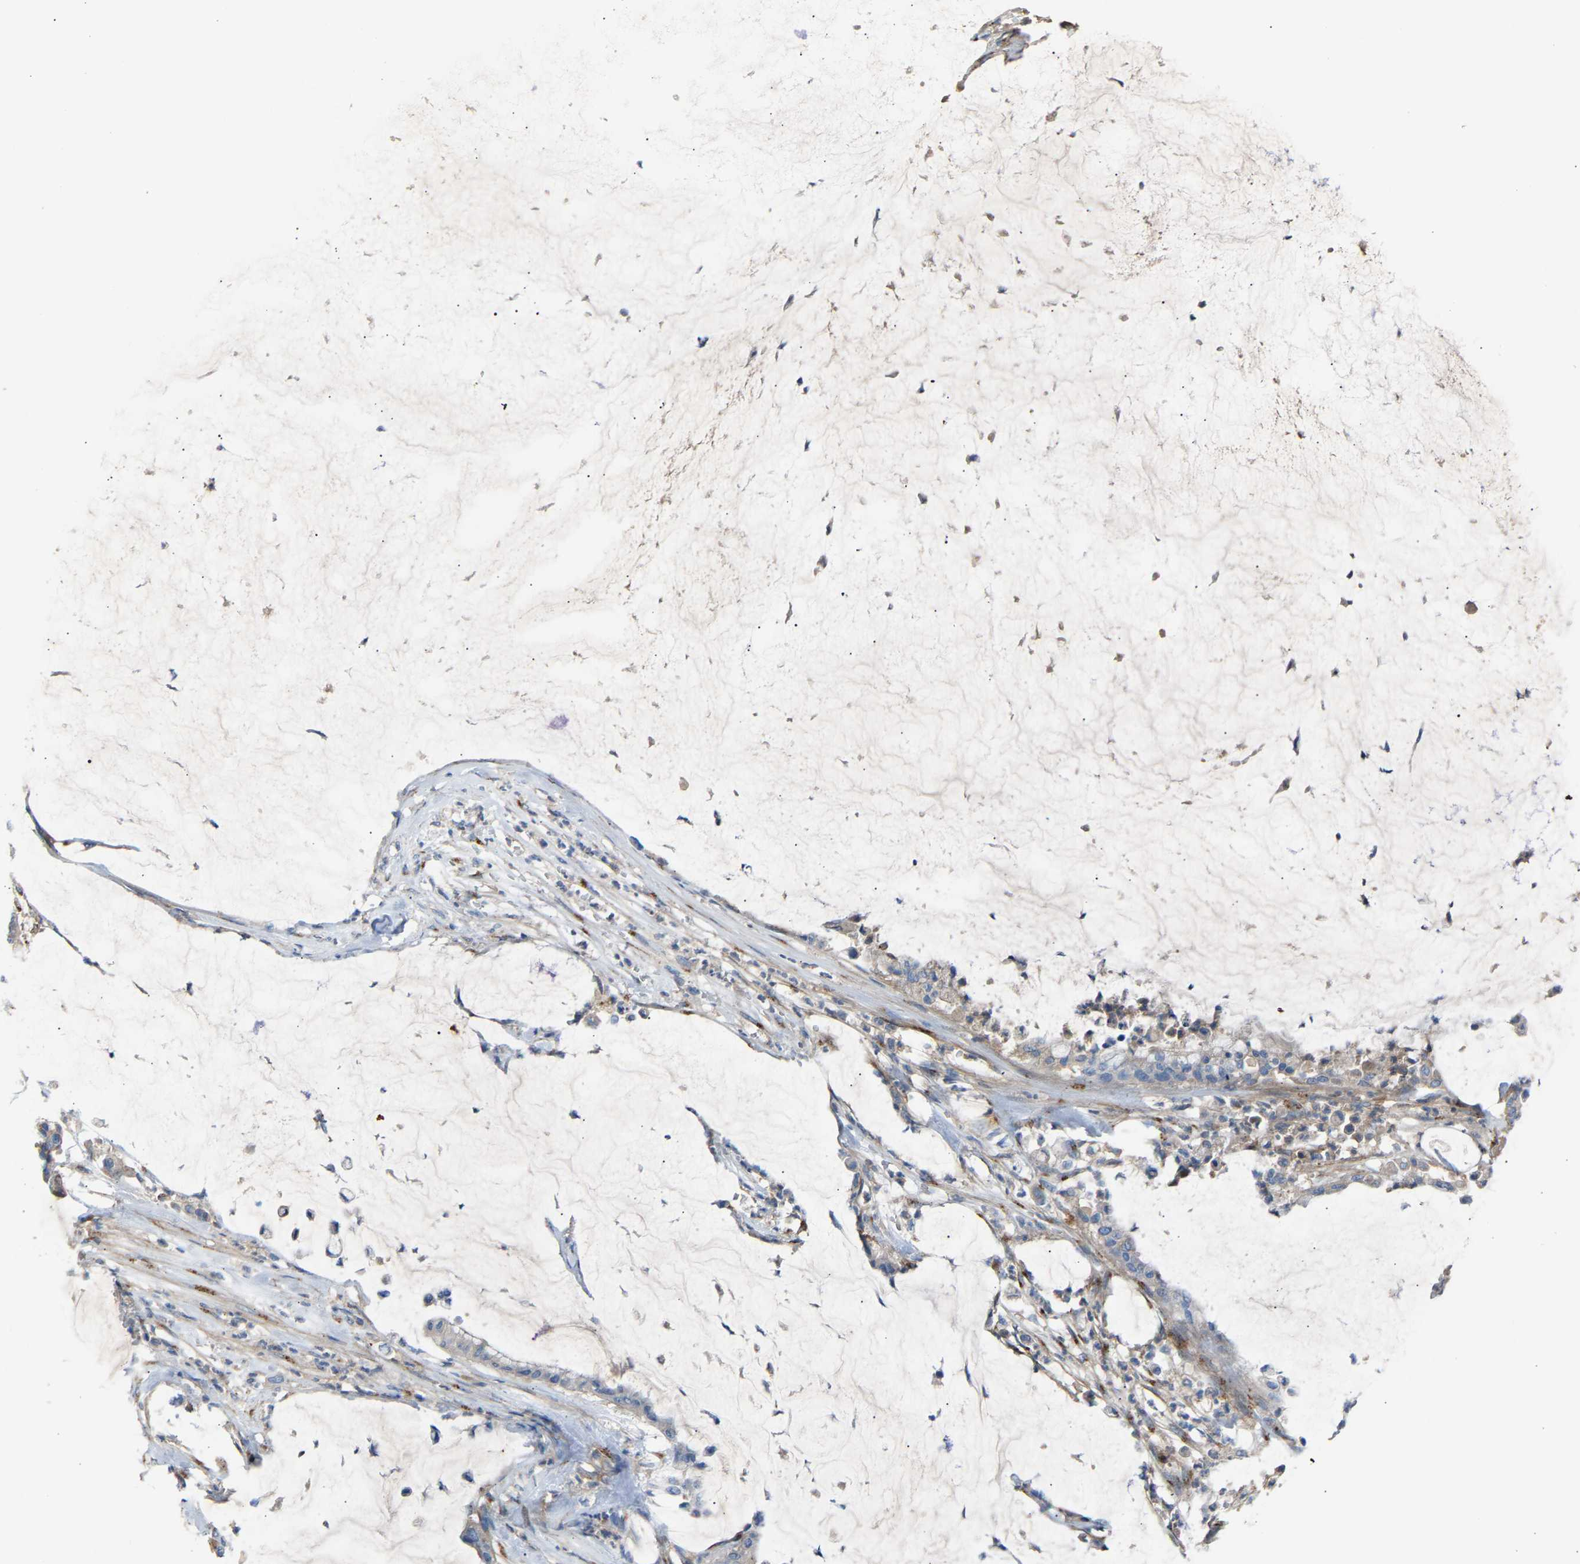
{"staining": {"intensity": "weak", "quantity": "<25%", "location": "cytoplasmic/membranous"}, "tissue": "pancreatic cancer", "cell_type": "Tumor cells", "image_type": "cancer", "snomed": [{"axis": "morphology", "description": "Adenocarcinoma, NOS"}, {"axis": "topography", "description": "Pancreas"}], "caption": "The immunohistochemistry (IHC) micrograph has no significant staining in tumor cells of pancreatic cancer tissue. Brightfield microscopy of IHC stained with DAB (brown) and hematoxylin (blue), captured at high magnification.", "gene": "CYREN", "patient": {"sex": "male", "age": 41}}